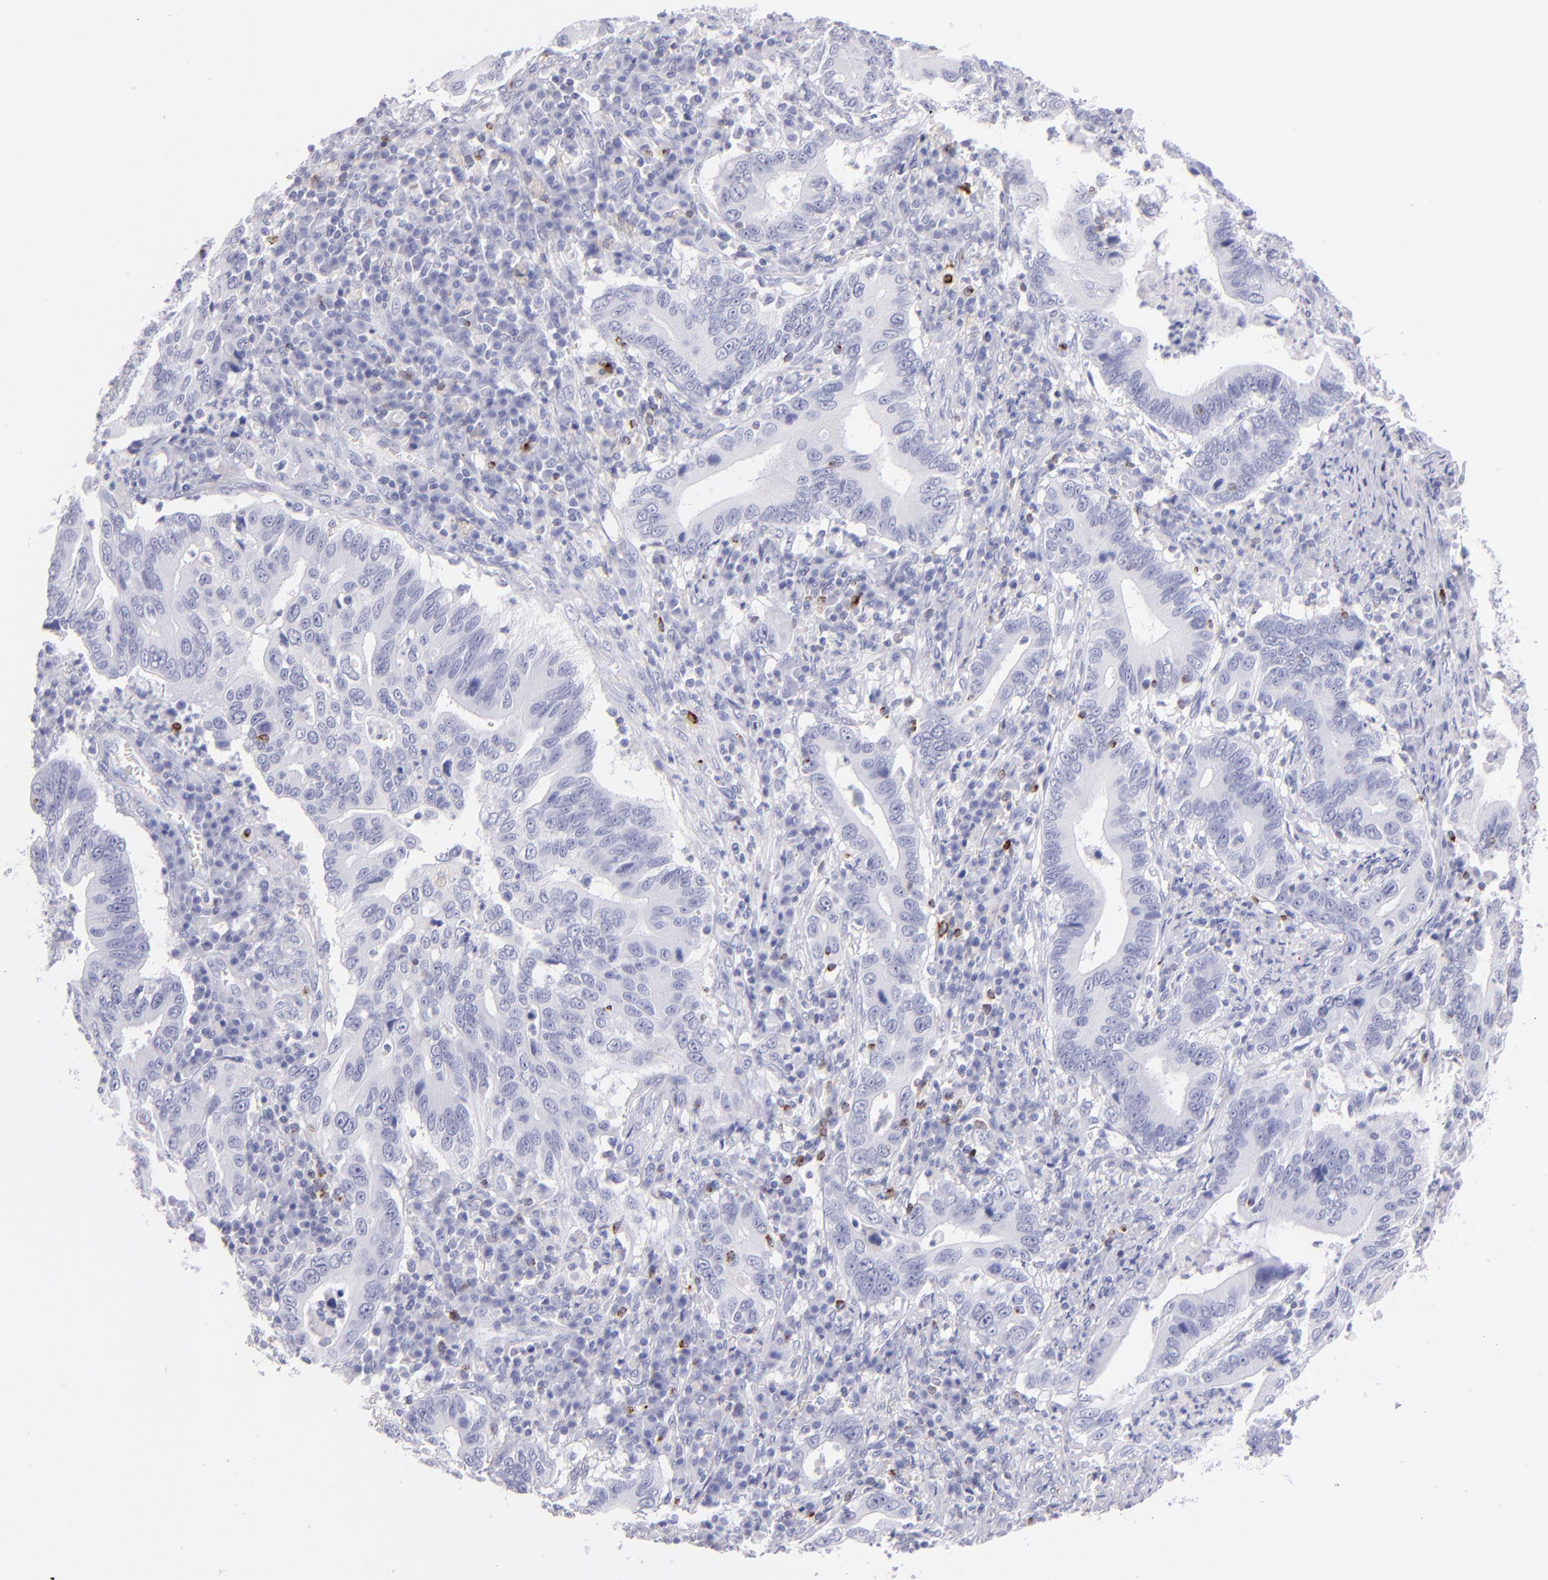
{"staining": {"intensity": "negative", "quantity": "none", "location": "none"}, "tissue": "stomach cancer", "cell_type": "Tumor cells", "image_type": "cancer", "snomed": [{"axis": "morphology", "description": "Adenocarcinoma, NOS"}, {"axis": "topography", "description": "Stomach, upper"}], "caption": "Immunohistochemical staining of human stomach cancer reveals no significant staining in tumor cells. (Stains: DAB (3,3'-diaminobenzidine) immunohistochemistry with hematoxylin counter stain, Microscopy: brightfield microscopy at high magnification).", "gene": "PRF1", "patient": {"sex": "male", "age": 63}}